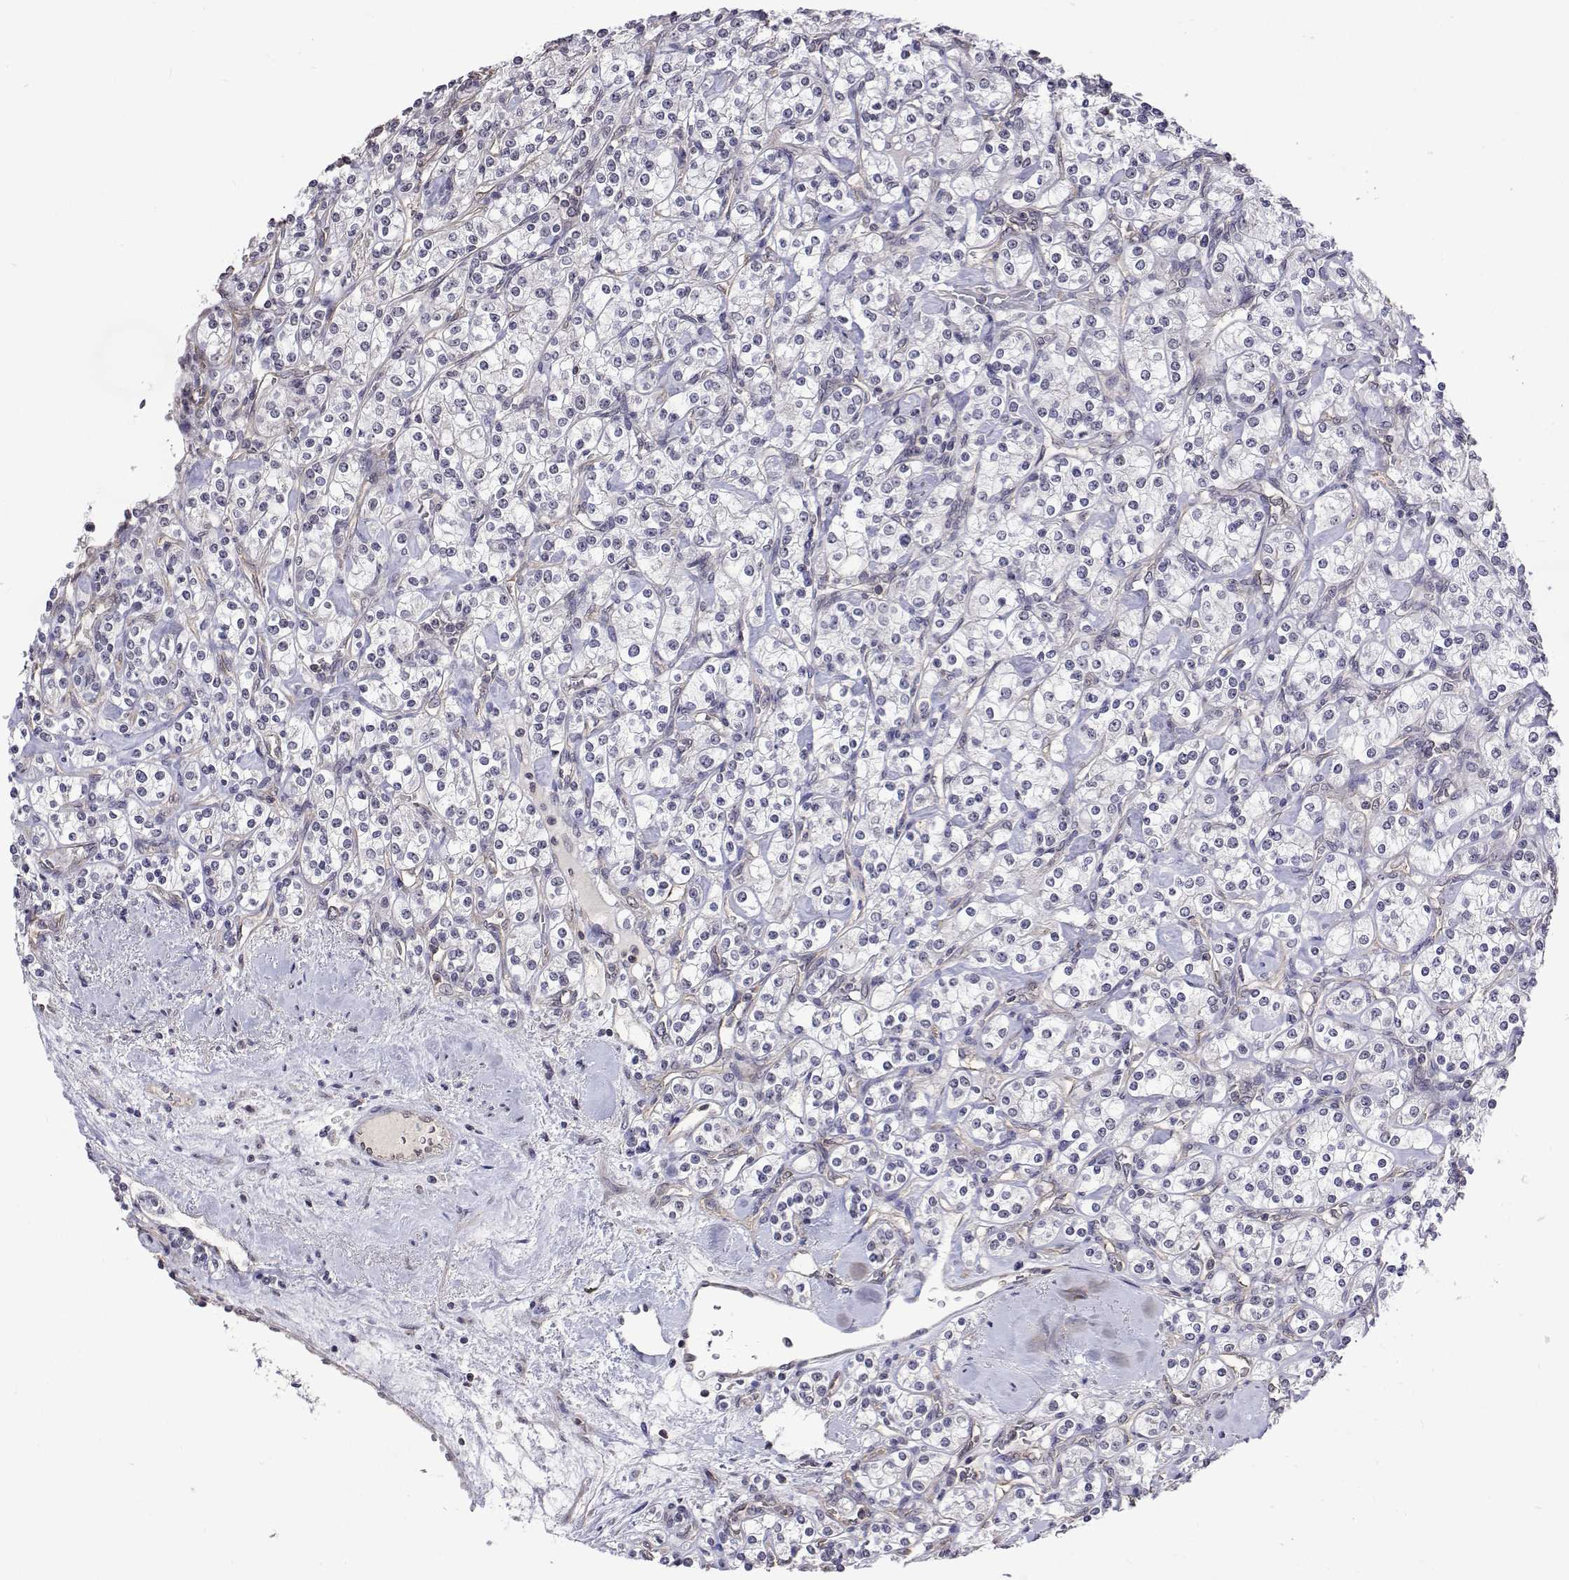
{"staining": {"intensity": "negative", "quantity": "none", "location": "none"}, "tissue": "renal cancer", "cell_type": "Tumor cells", "image_type": "cancer", "snomed": [{"axis": "morphology", "description": "Adenocarcinoma, NOS"}, {"axis": "topography", "description": "Kidney"}], "caption": "The photomicrograph shows no significant staining in tumor cells of renal cancer (adenocarcinoma).", "gene": "NHP2", "patient": {"sex": "male", "age": 77}}